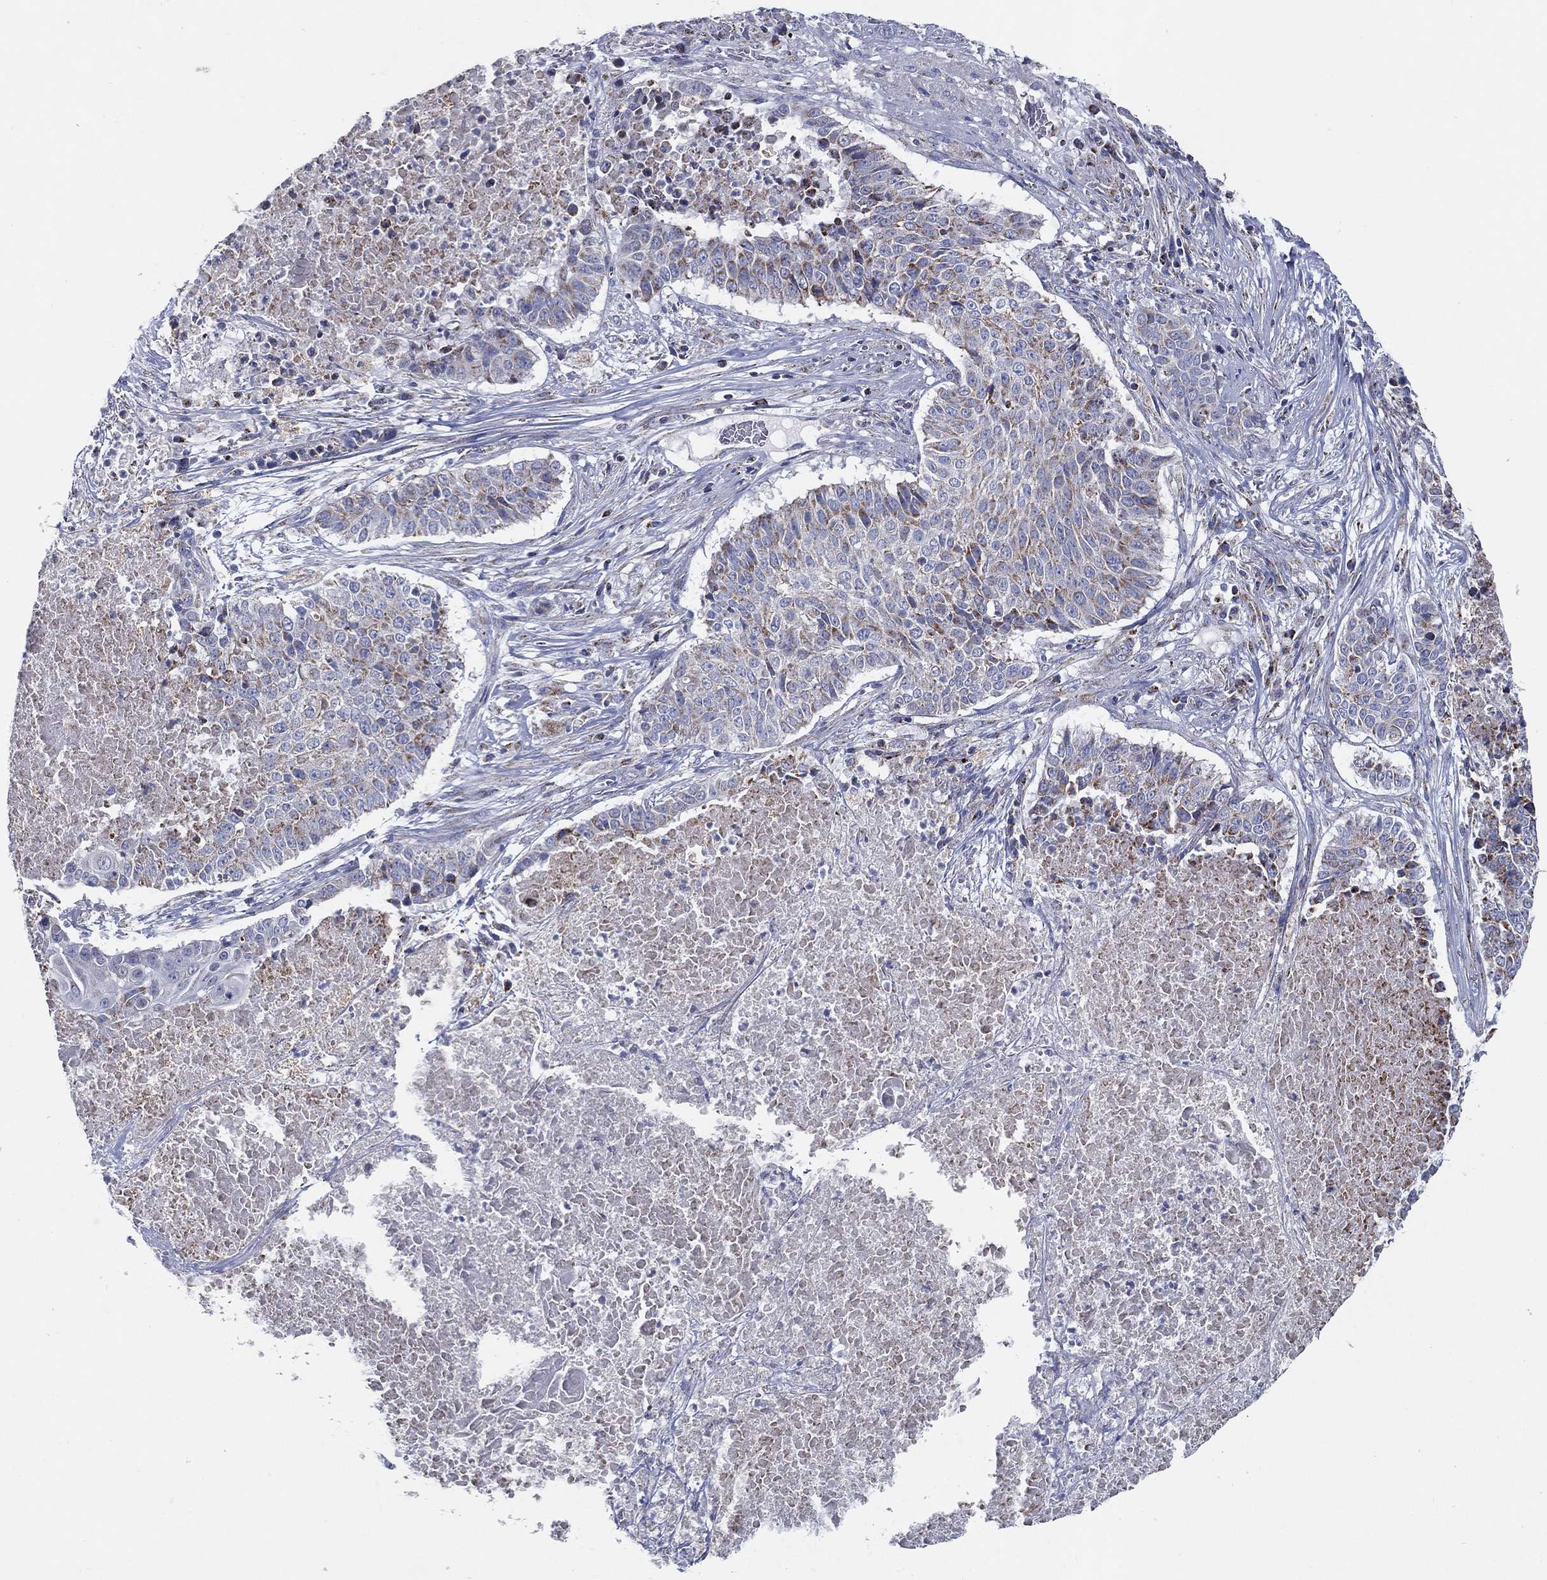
{"staining": {"intensity": "moderate", "quantity": "<25%", "location": "cytoplasmic/membranous"}, "tissue": "lung cancer", "cell_type": "Tumor cells", "image_type": "cancer", "snomed": [{"axis": "morphology", "description": "Squamous cell carcinoma, NOS"}, {"axis": "topography", "description": "Lung"}], "caption": "This histopathology image demonstrates IHC staining of human lung cancer, with low moderate cytoplasmic/membranous expression in approximately <25% of tumor cells.", "gene": "SFXN1", "patient": {"sex": "male", "age": 64}}